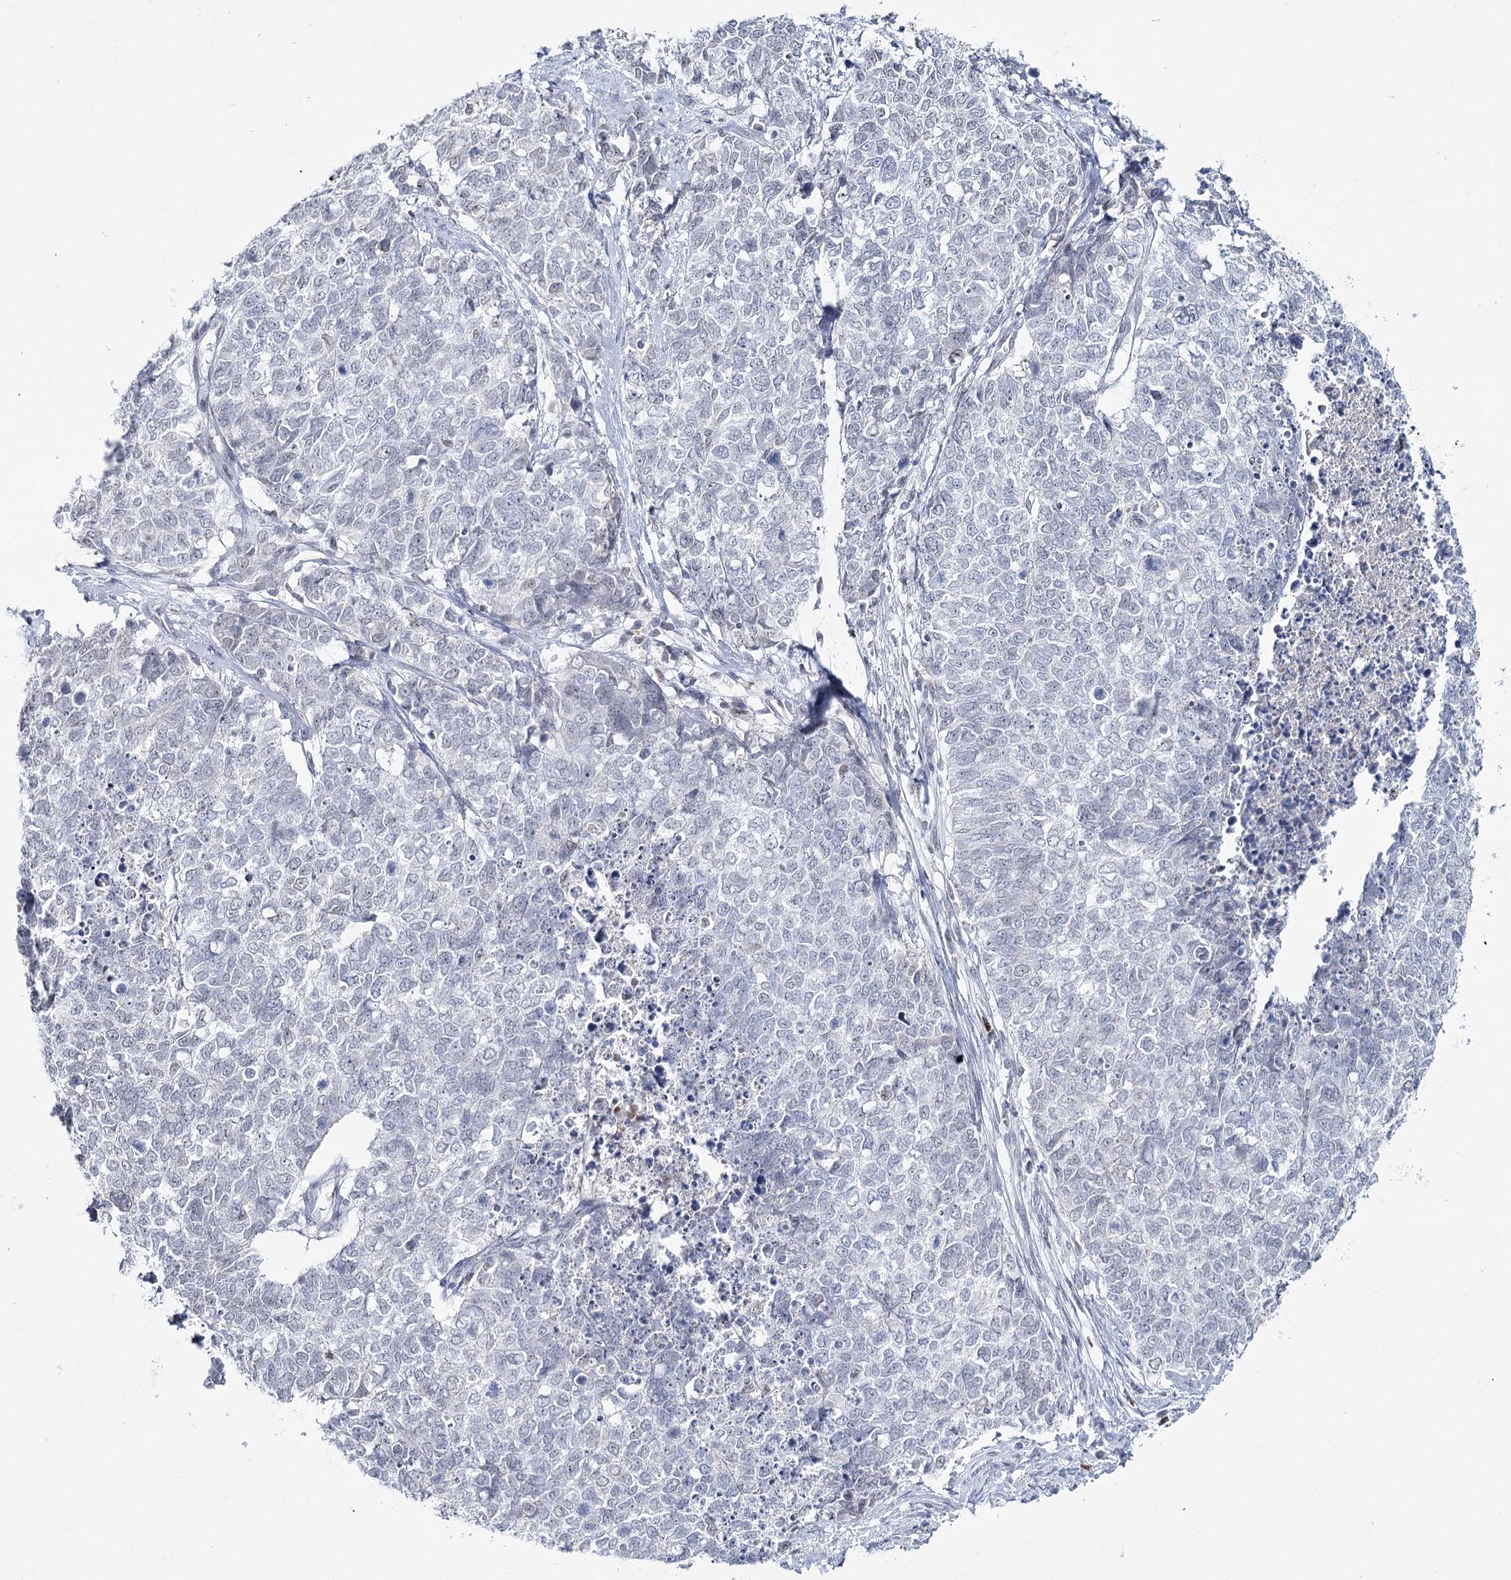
{"staining": {"intensity": "negative", "quantity": "none", "location": "none"}, "tissue": "cervical cancer", "cell_type": "Tumor cells", "image_type": "cancer", "snomed": [{"axis": "morphology", "description": "Squamous cell carcinoma, NOS"}, {"axis": "topography", "description": "Cervix"}], "caption": "Immunohistochemical staining of cervical cancer (squamous cell carcinoma) shows no significant positivity in tumor cells.", "gene": "ZC3H8", "patient": {"sex": "female", "age": 63}}